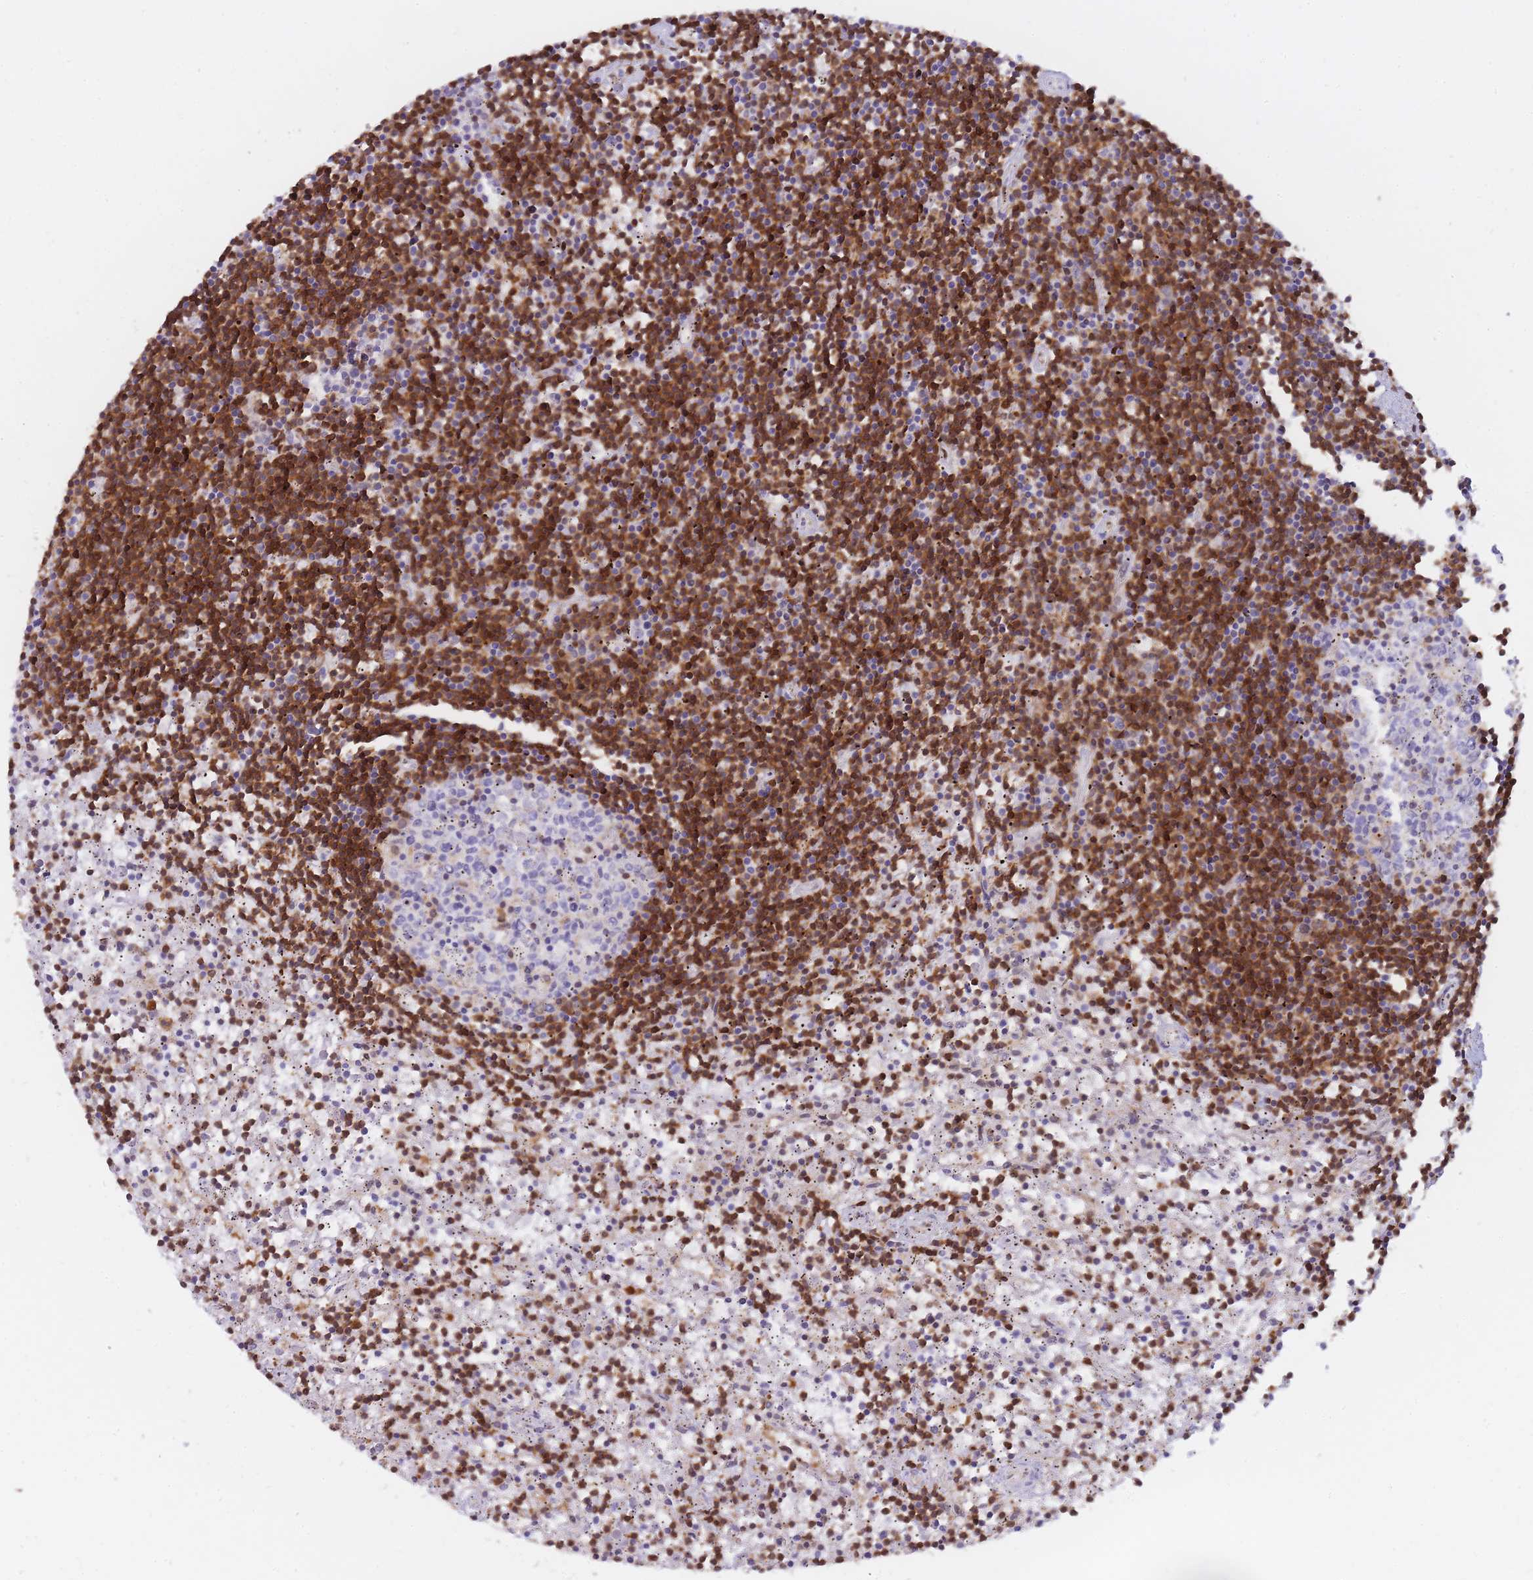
{"staining": {"intensity": "moderate", "quantity": "25%-75%", "location": "cytoplasmic/membranous"}, "tissue": "lymphoma", "cell_type": "Tumor cells", "image_type": "cancer", "snomed": [{"axis": "morphology", "description": "Malignant lymphoma, non-Hodgkin's type, Low grade"}, {"axis": "topography", "description": "Spleen"}], "caption": "Moderate cytoplasmic/membranous positivity is present in approximately 25%-75% of tumor cells in malignant lymphoma, non-Hodgkin's type (low-grade).", "gene": "NSFL1C", "patient": {"sex": "male", "age": 76}}